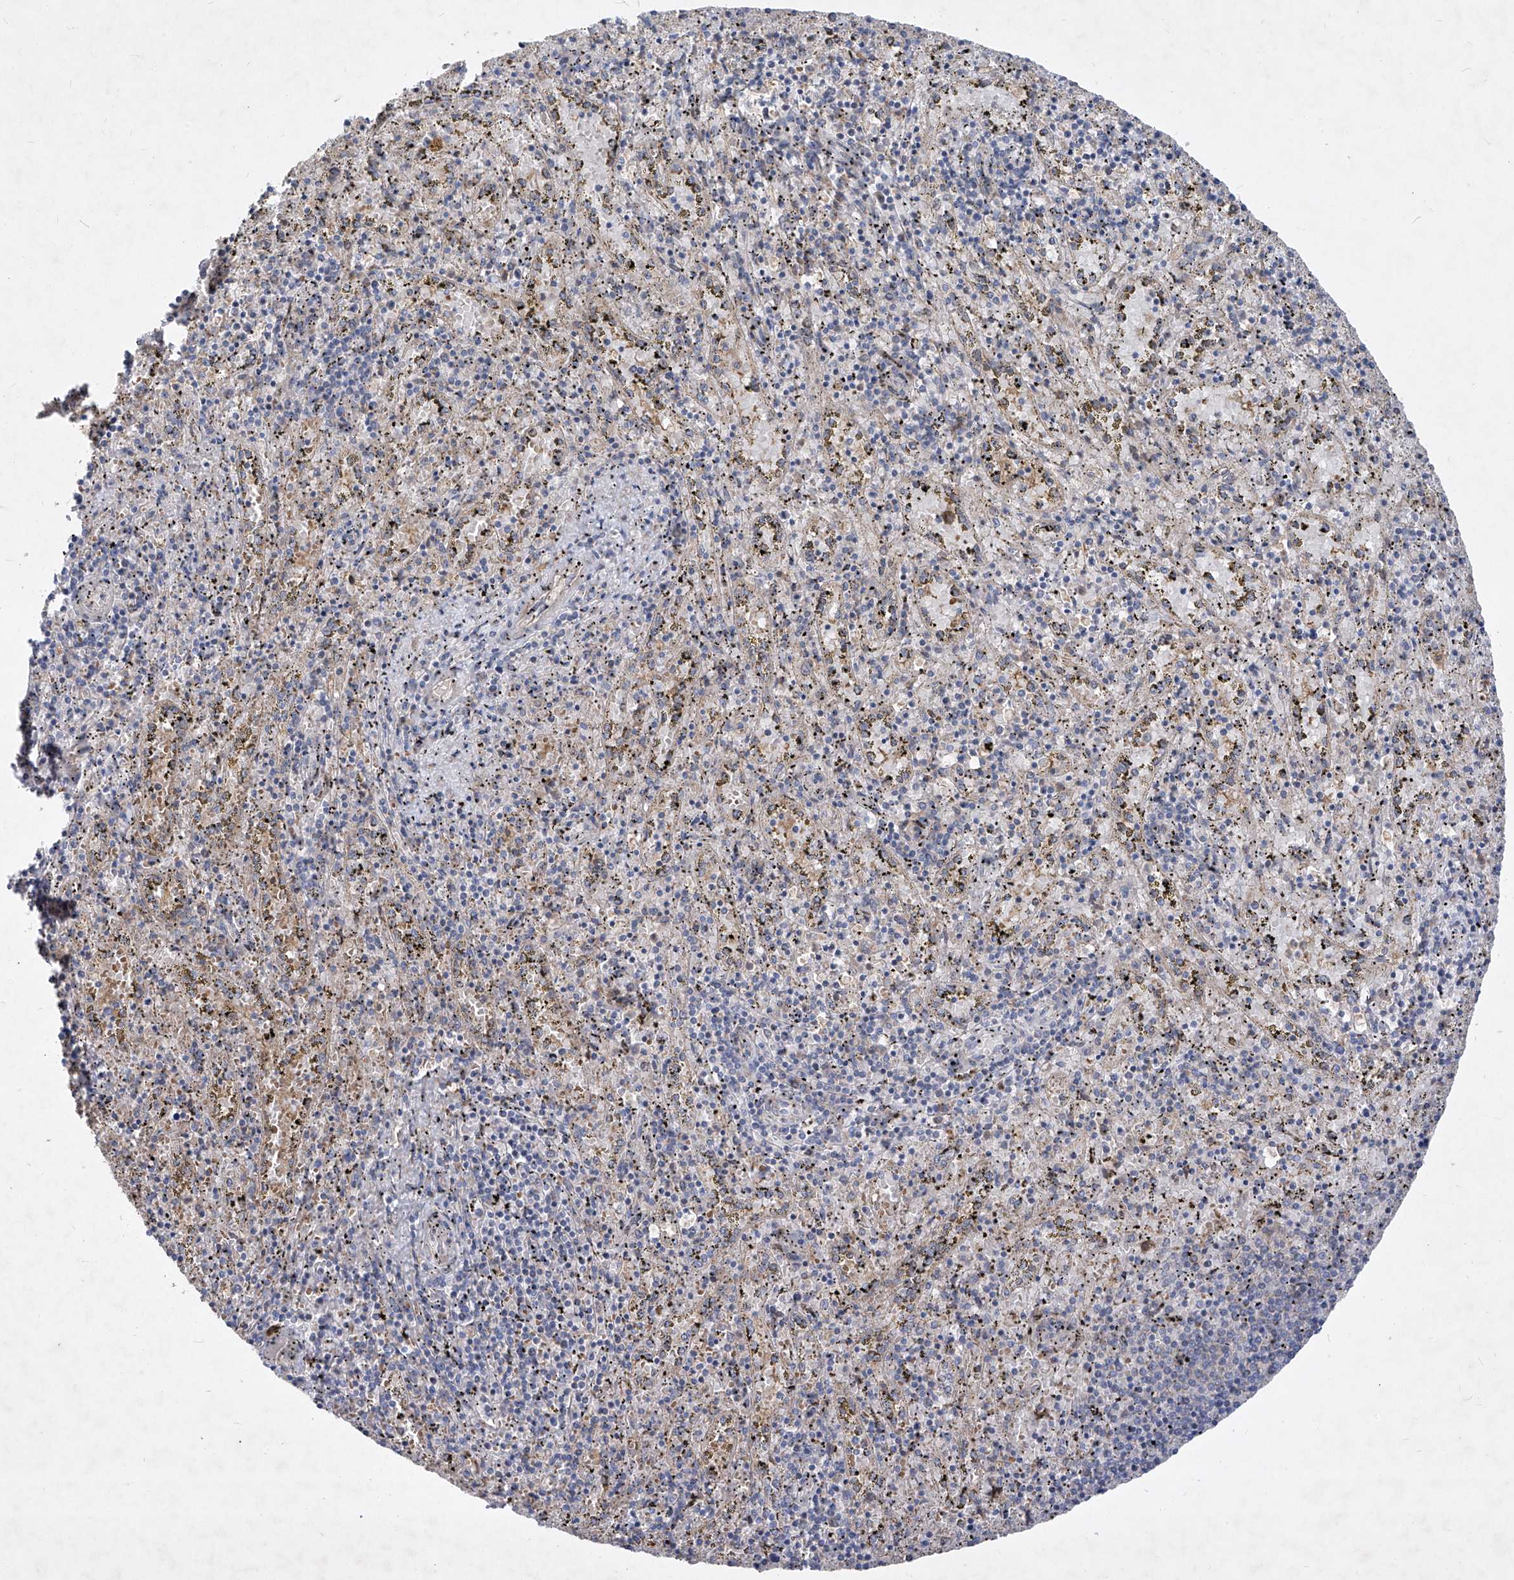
{"staining": {"intensity": "negative", "quantity": "none", "location": "none"}, "tissue": "spleen", "cell_type": "Cells in red pulp", "image_type": "normal", "snomed": [{"axis": "morphology", "description": "Normal tissue, NOS"}, {"axis": "topography", "description": "Spleen"}], "caption": "Spleen stained for a protein using immunohistochemistry (IHC) demonstrates no expression cells in red pulp.", "gene": "COQ3", "patient": {"sex": "male", "age": 11}}